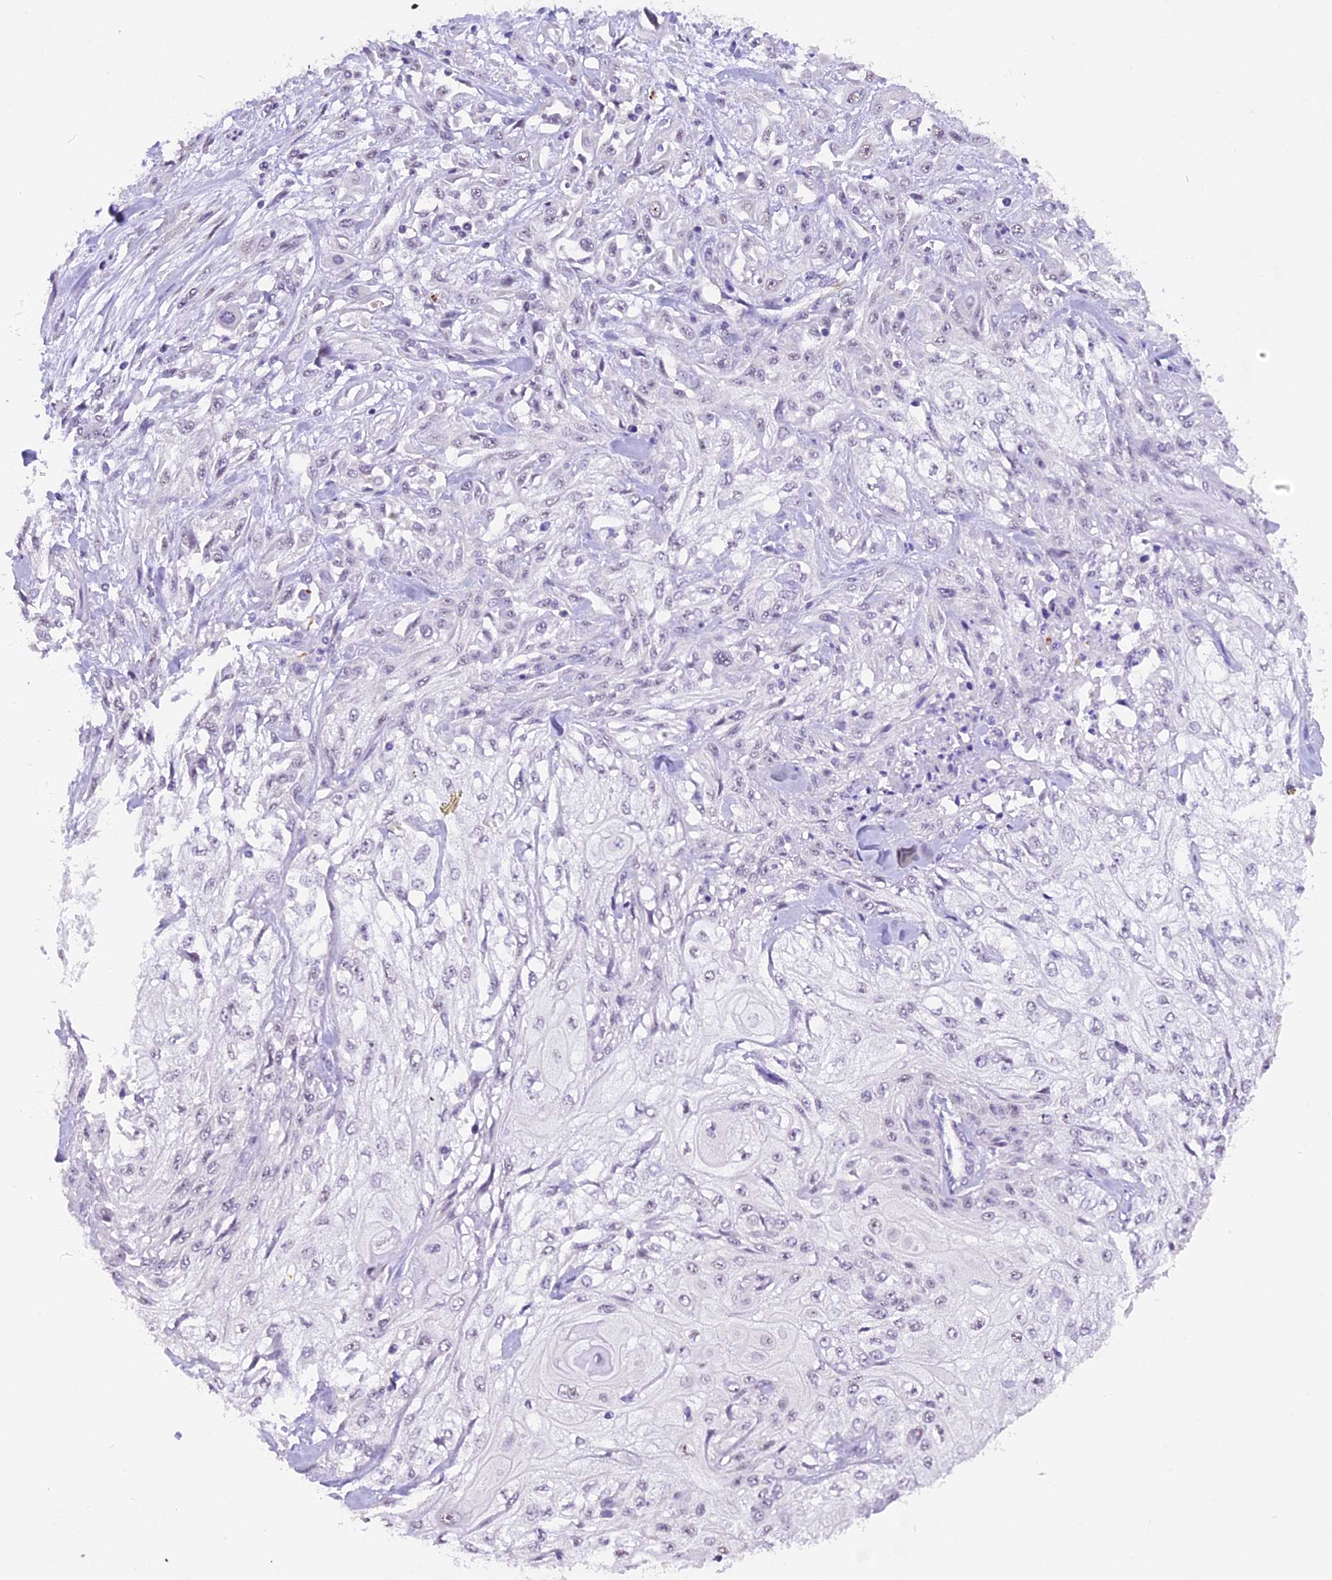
{"staining": {"intensity": "negative", "quantity": "none", "location": "none"}, "tissue": "skin cancer", "cell_type": "Tumor cells", "image_type": "cancer", "snomed": [{"axis": "morphology", "description": "Squamous cell carcinoma, NOS"}, {"axis": "morphology", "description": "Squamous cell carcinoma, metastatic, NOS"}, {"axis": "topography", "description": "Skin"}, {"axis": "topography", "description": "Lymph node"}], "caption": "The IHC histopathology image has no significant staining in tumor cells of skin cancer tissue. (Brightfield microscopy of DAB (3,3'-diaminobenzidine) immunohistochemistry at high magnification).", "gene": "AHSP", "patient": {"sex": "male", "age": 75}}